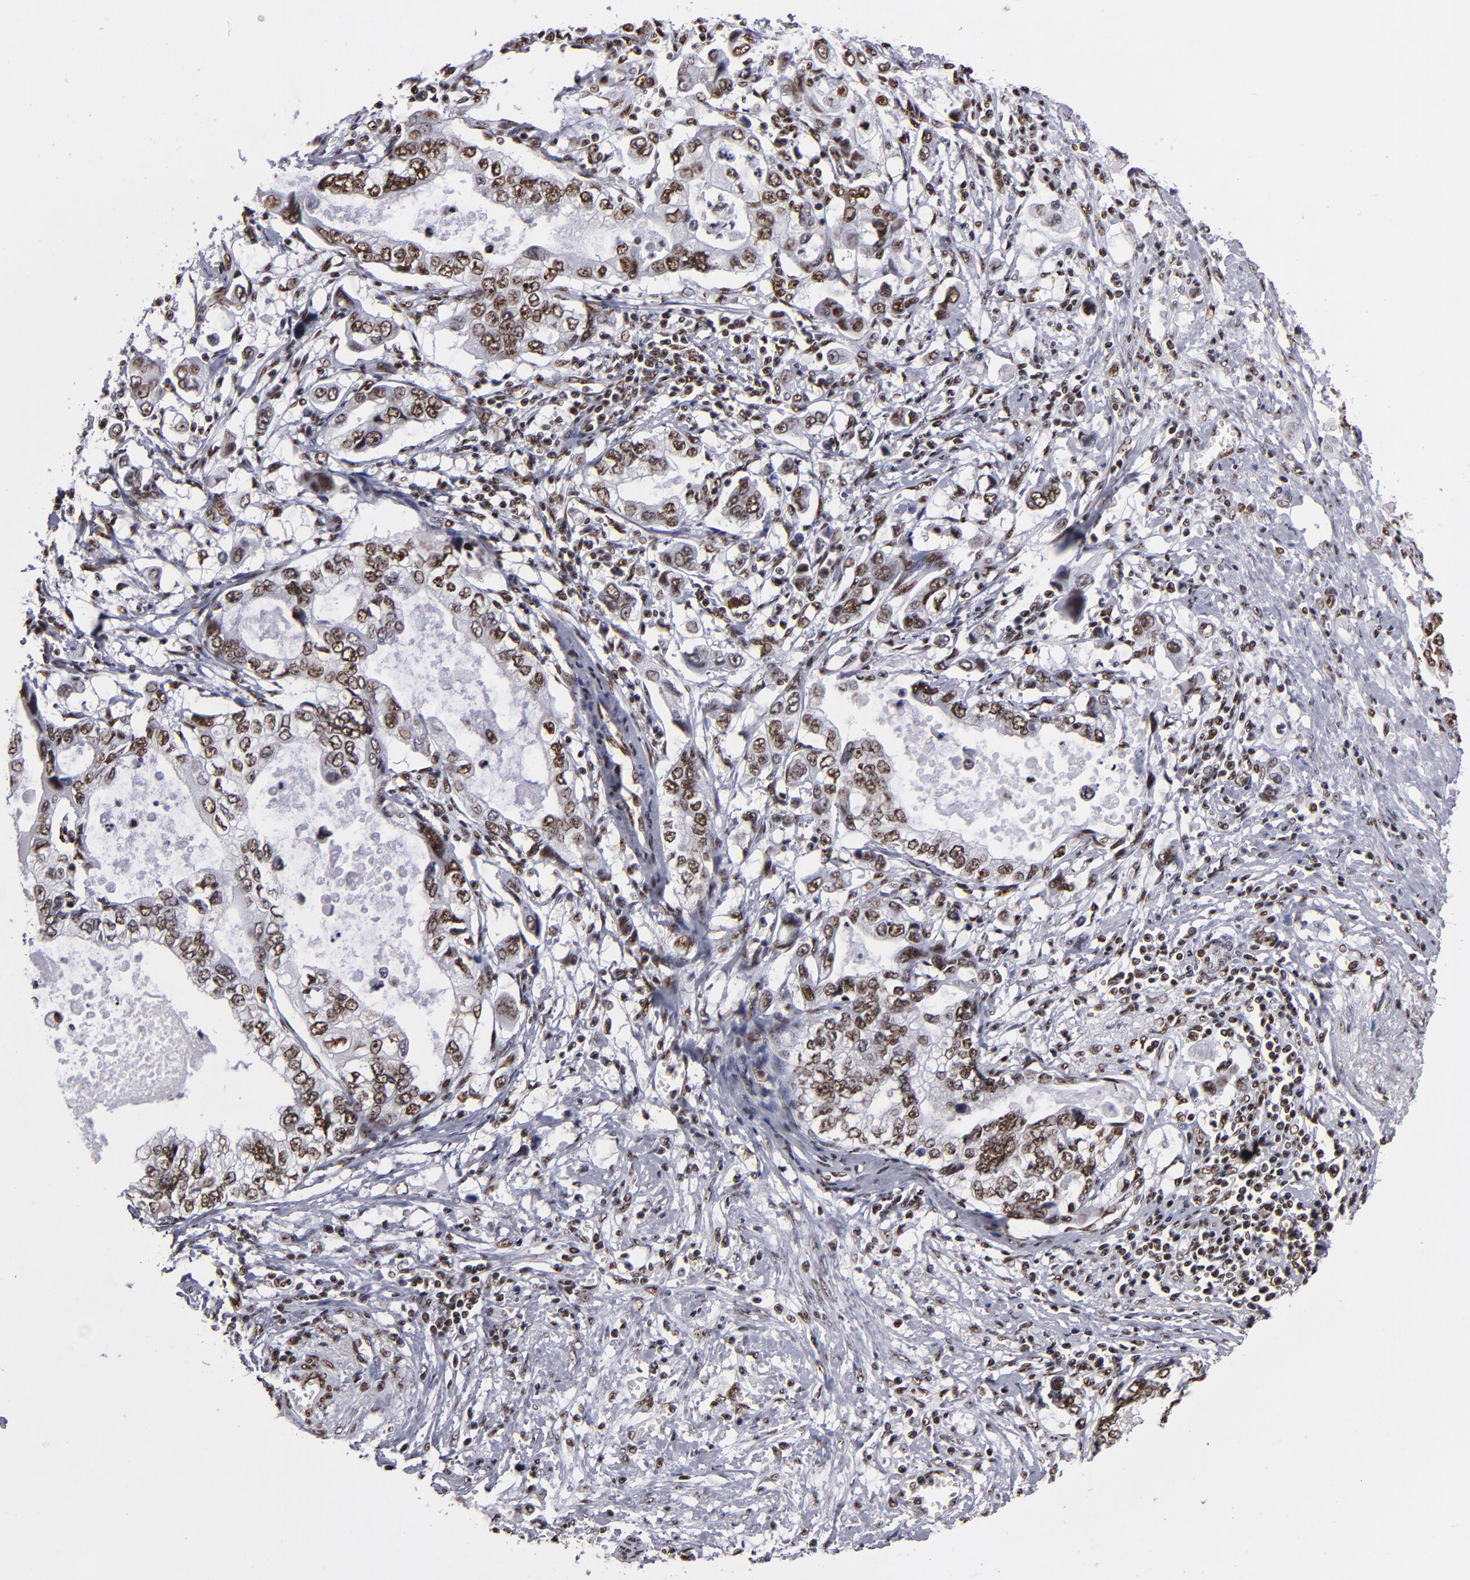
{"staining": {"intensity": "moderate", "quantity": ">75%", "location": "nuclear"}, "tissue": "stomach cancer", "cell_type": "Tumor cells", "image_type": "cancer", "snomed": [{"axis": "morphology", "description": "Adenocarcinoma, NOS"}, {"axis": "topography", "description": "Pancreas"}, {"axis": "topography", "description": "Stomach, upper"}], "caption": "High-power microscopy captured an immunohistochemistry photomicrograph of stomach cancer (adenocarcinoma), revealing moderate nuclear expression in about >75% of tumor cells. The staining was performed using DAB, with brown indicating positive protein expression. Nuclei are stained blue with hematoxylin.", "gene": "MRE11", "patient": {"sex": "male", "age": 77}}